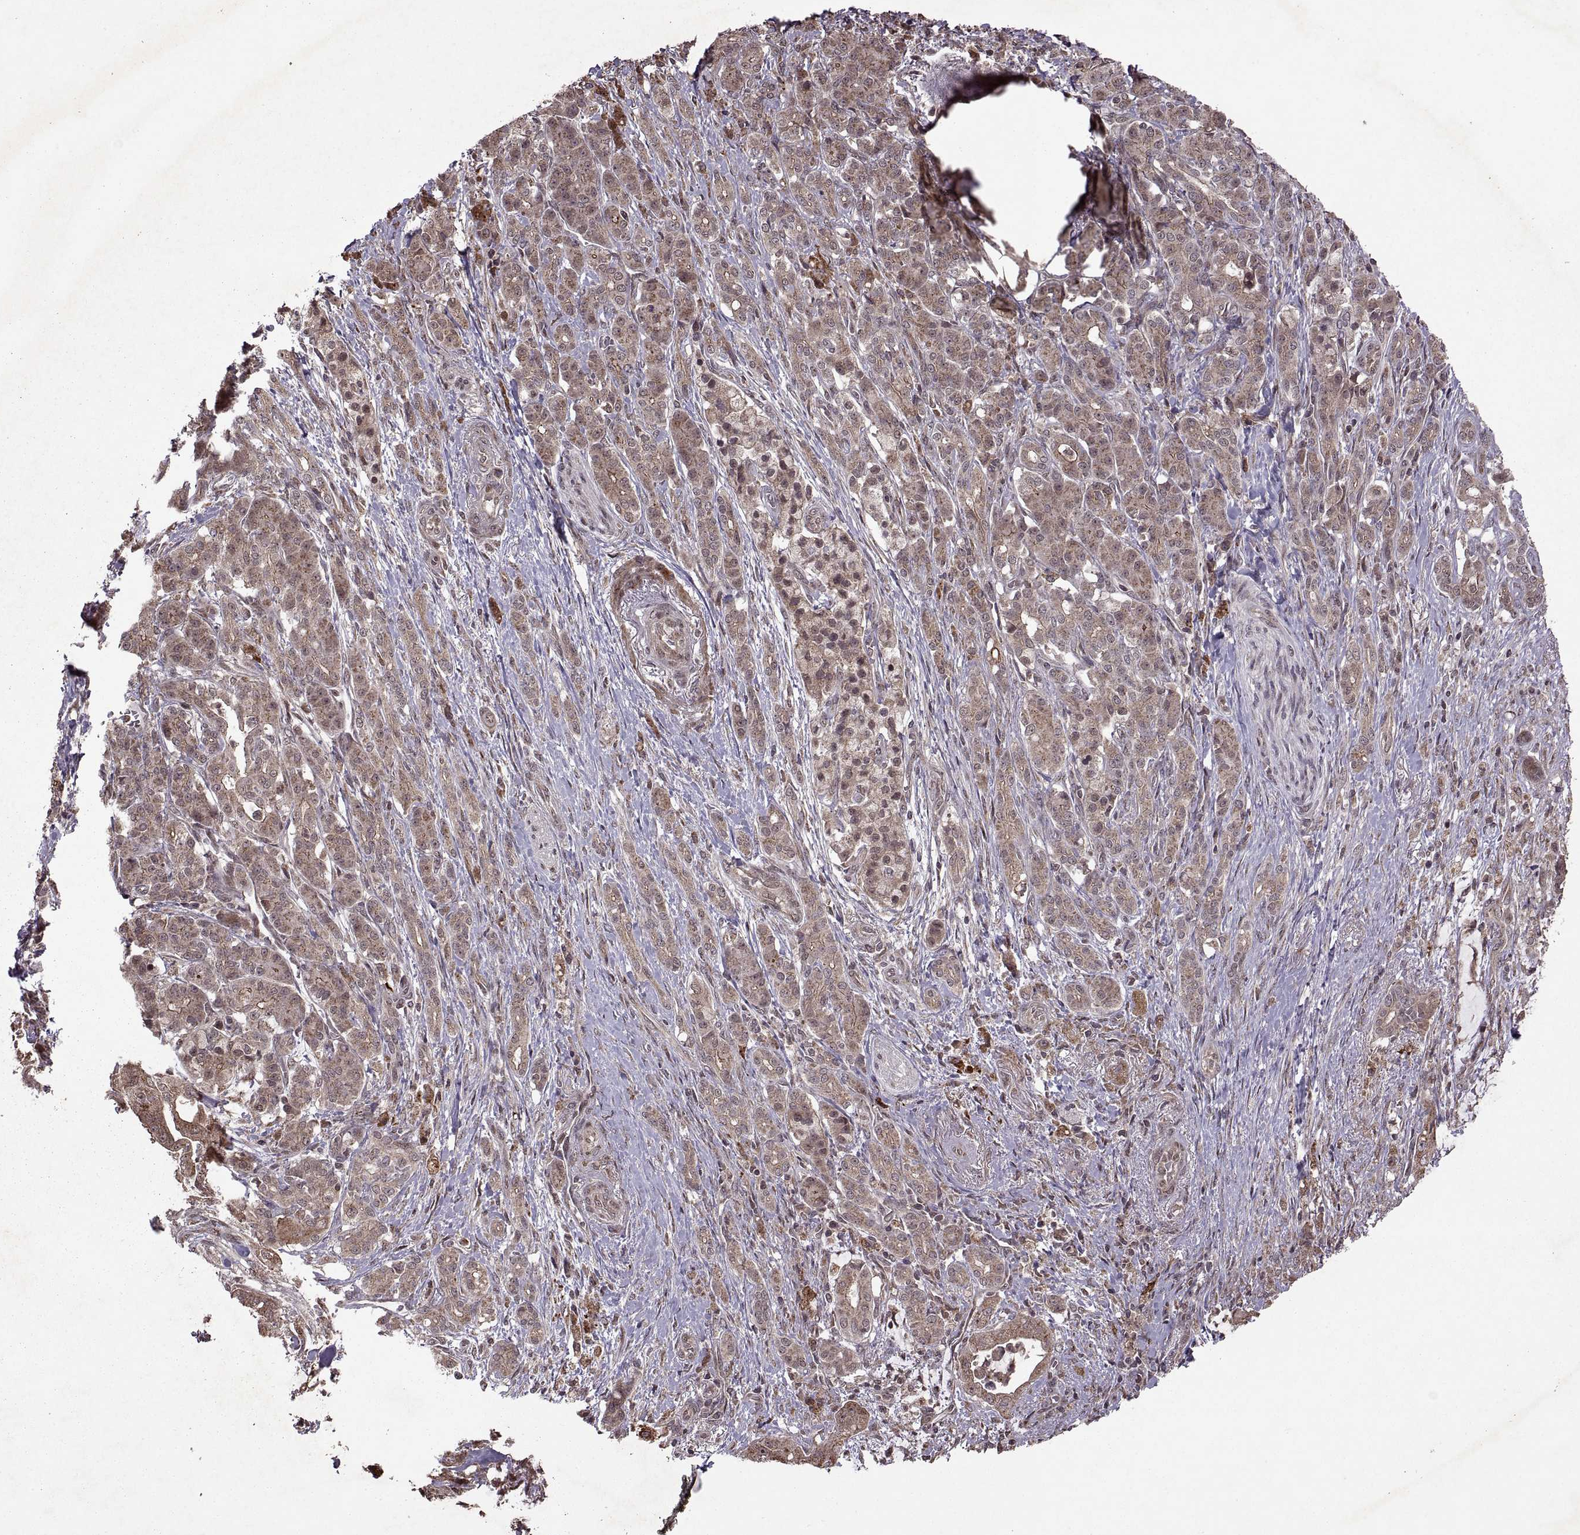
{"staining": {"intensity": "moderate", "quantity": ">75%", "location": "cytoplasmic/membranous"}, "tissue": "pancreatic cancer", "cell_type": "Tumor cells", "image_type": "cancer", "snomed": [{"axis": "morphology", "description": "Normal tissue, NOS"}, {"axis": "morphology", "description": "Inflammation, NOS"}, {"axis": "morphology", "description": "Adenocarcinoma, NOS"}, {"axis": "topography", "description": "Pancreas"}], "caption": "Tumor cells show medium levels of moderate cytoplasmic/membranous staining in approximately >75% of cells in human pancreatic cancer.", "gene": "PTOV1", "patient": {"sex": "male", "age": 57}}